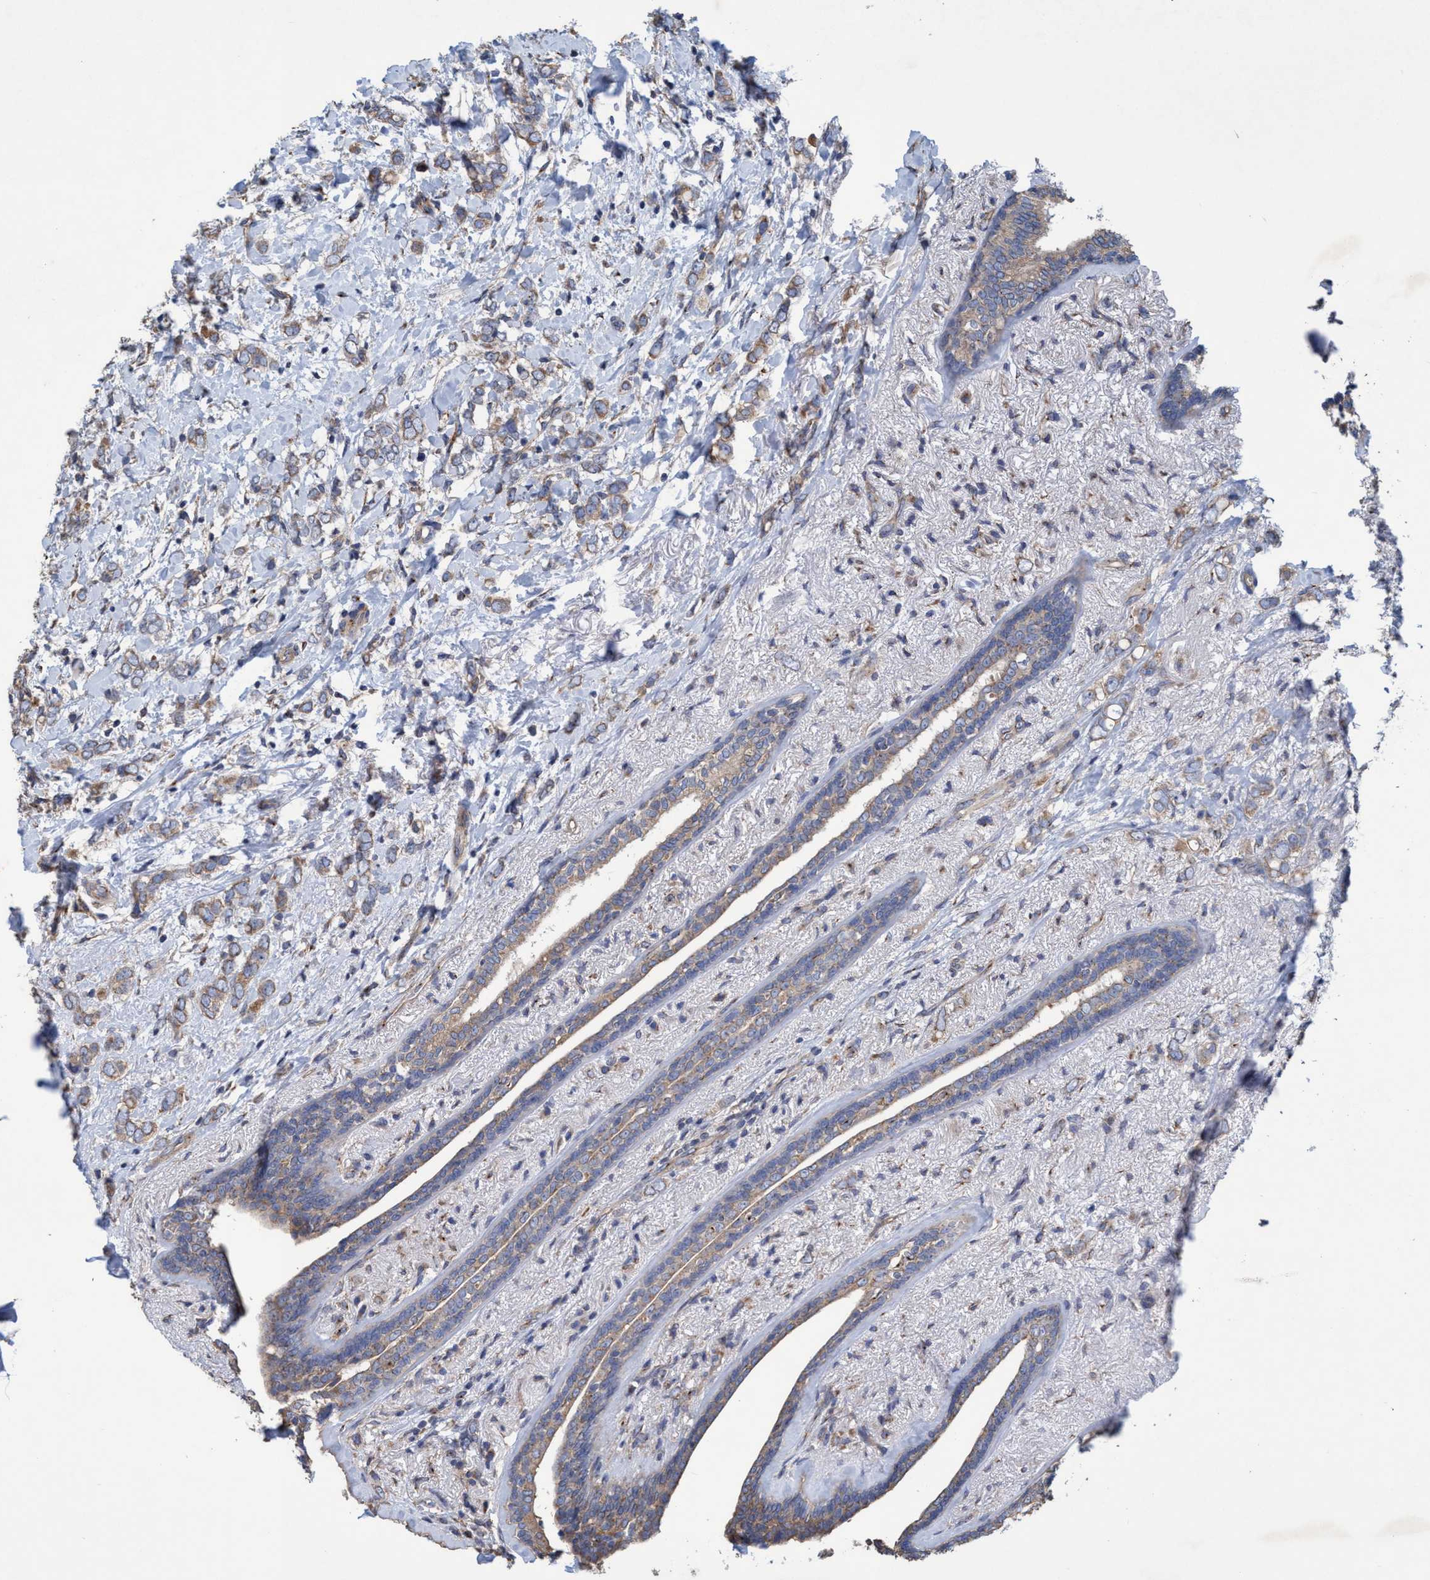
{"staining": {"intensity": "moderate", "quantity": ">75%", "location": "cytoplasmic/membranous"}, "tissue": "breast cancer", "cell_type": "Tumor cells", "image_type": "cancer", "snomed": [{"axis": "morphology", "description": "Normal tissue, NOS"}, {"axis": "morphology", "description": "Lobular carcinoma"}, {"axis": "topography", "description": "Breast"}], "caption": "Immunohistochemistry image of breast lobular carcinoma stained for a protein (brown), which demonstrates medium levels of moderate cytoplasmic/membranous staining in approximately >75% of tumor cells.", "gene": "BICD2", "patient": {"sex": "female", "age": 47}}